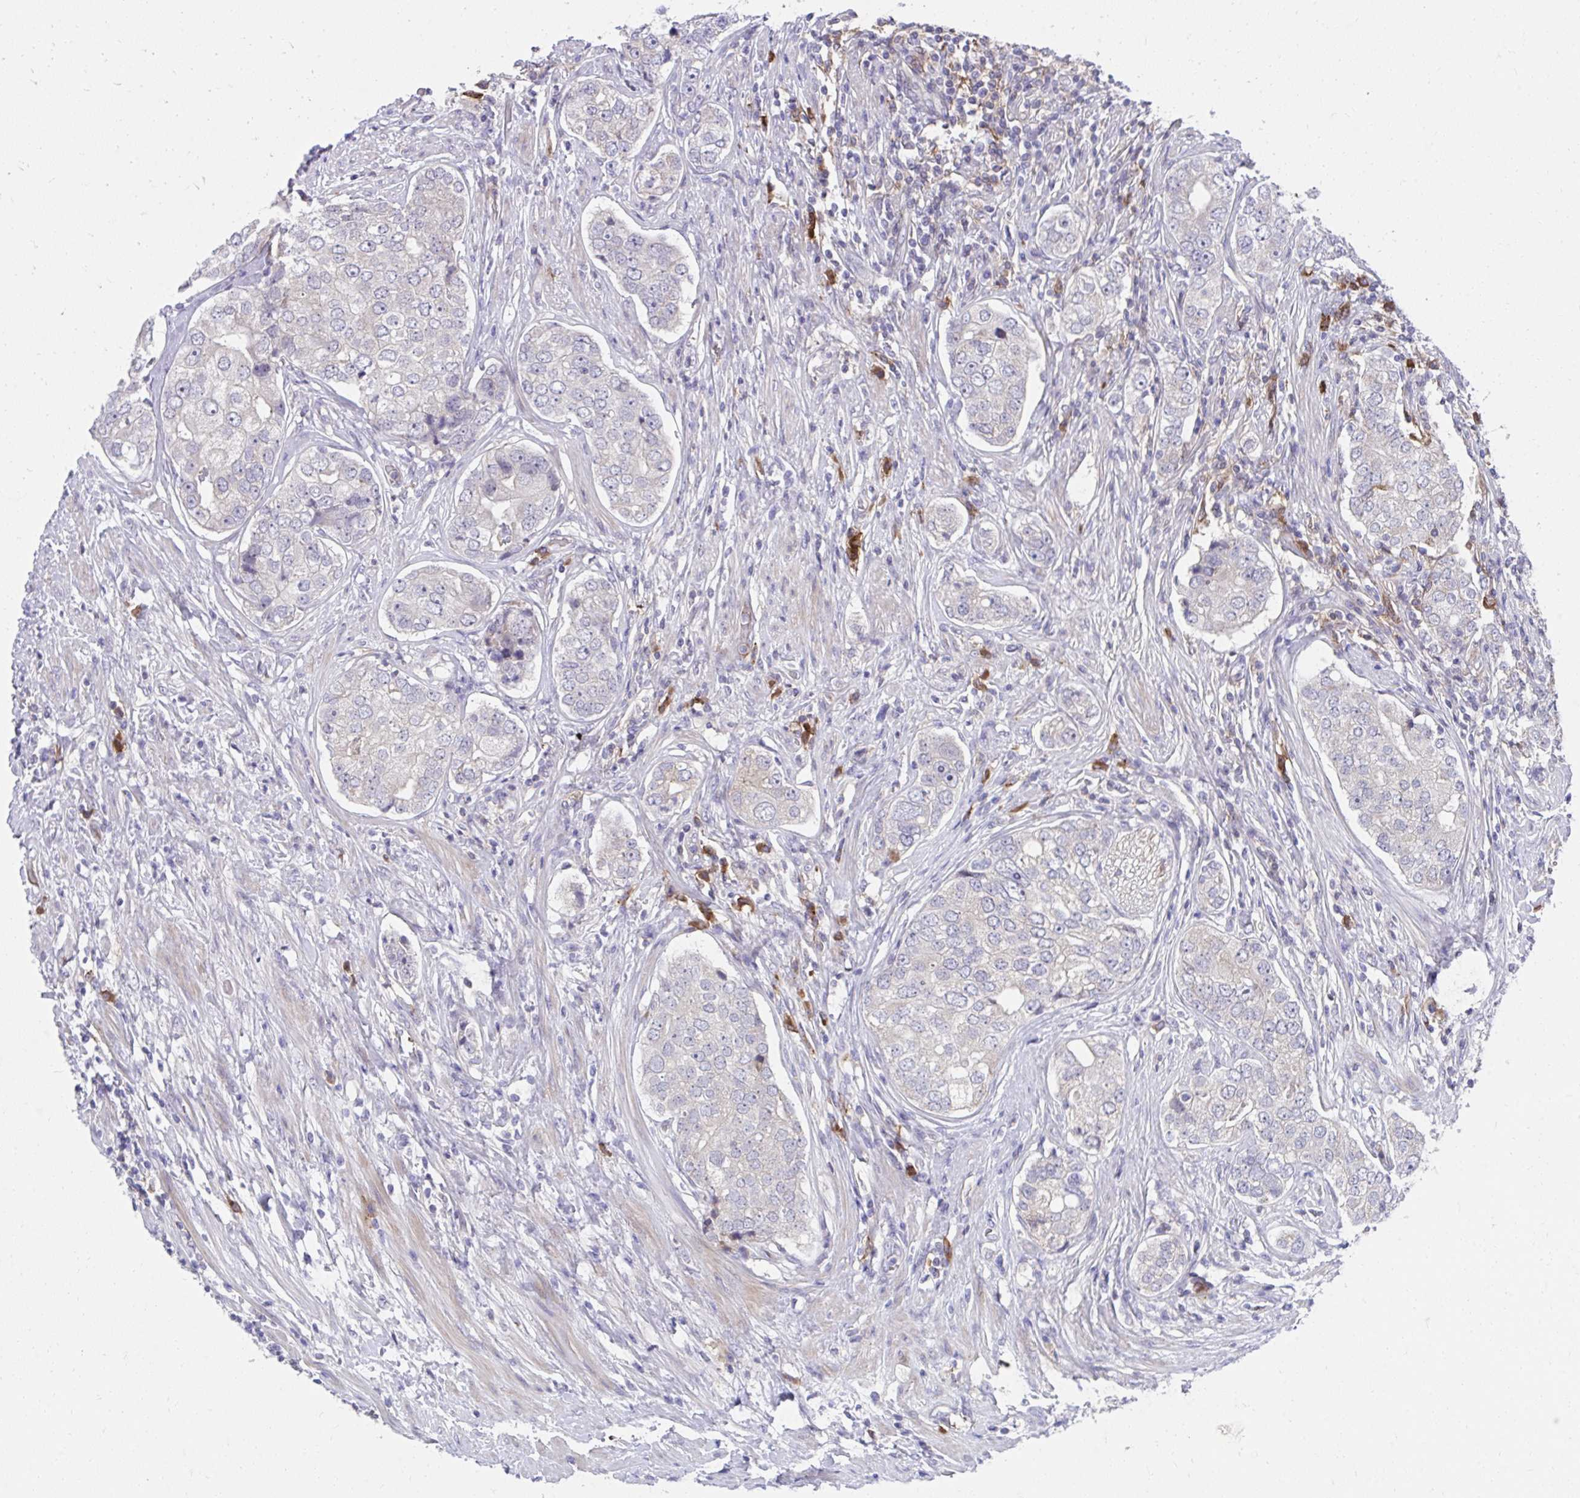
{"staining": {"intensity": "negative", "quantity": "none", "location": "none"}, "tissue": "prostate cancer", "cell_type": "Tumor cells", "image_type": "cancer", "snomed": [{"axis": "morphology", "description": "Adenocarcinoma, High grade"}, {"axis": "topography", "description": "Prostate"}], "caption": "A high-resolution photomicrograph shows IHC staining of adenocarcinoma (high-grade) (prostate), which demonstrates no significant expression in tumor cells.", "gene": "SLAMF7", "patient": {"sex": "male", "age": 60}}